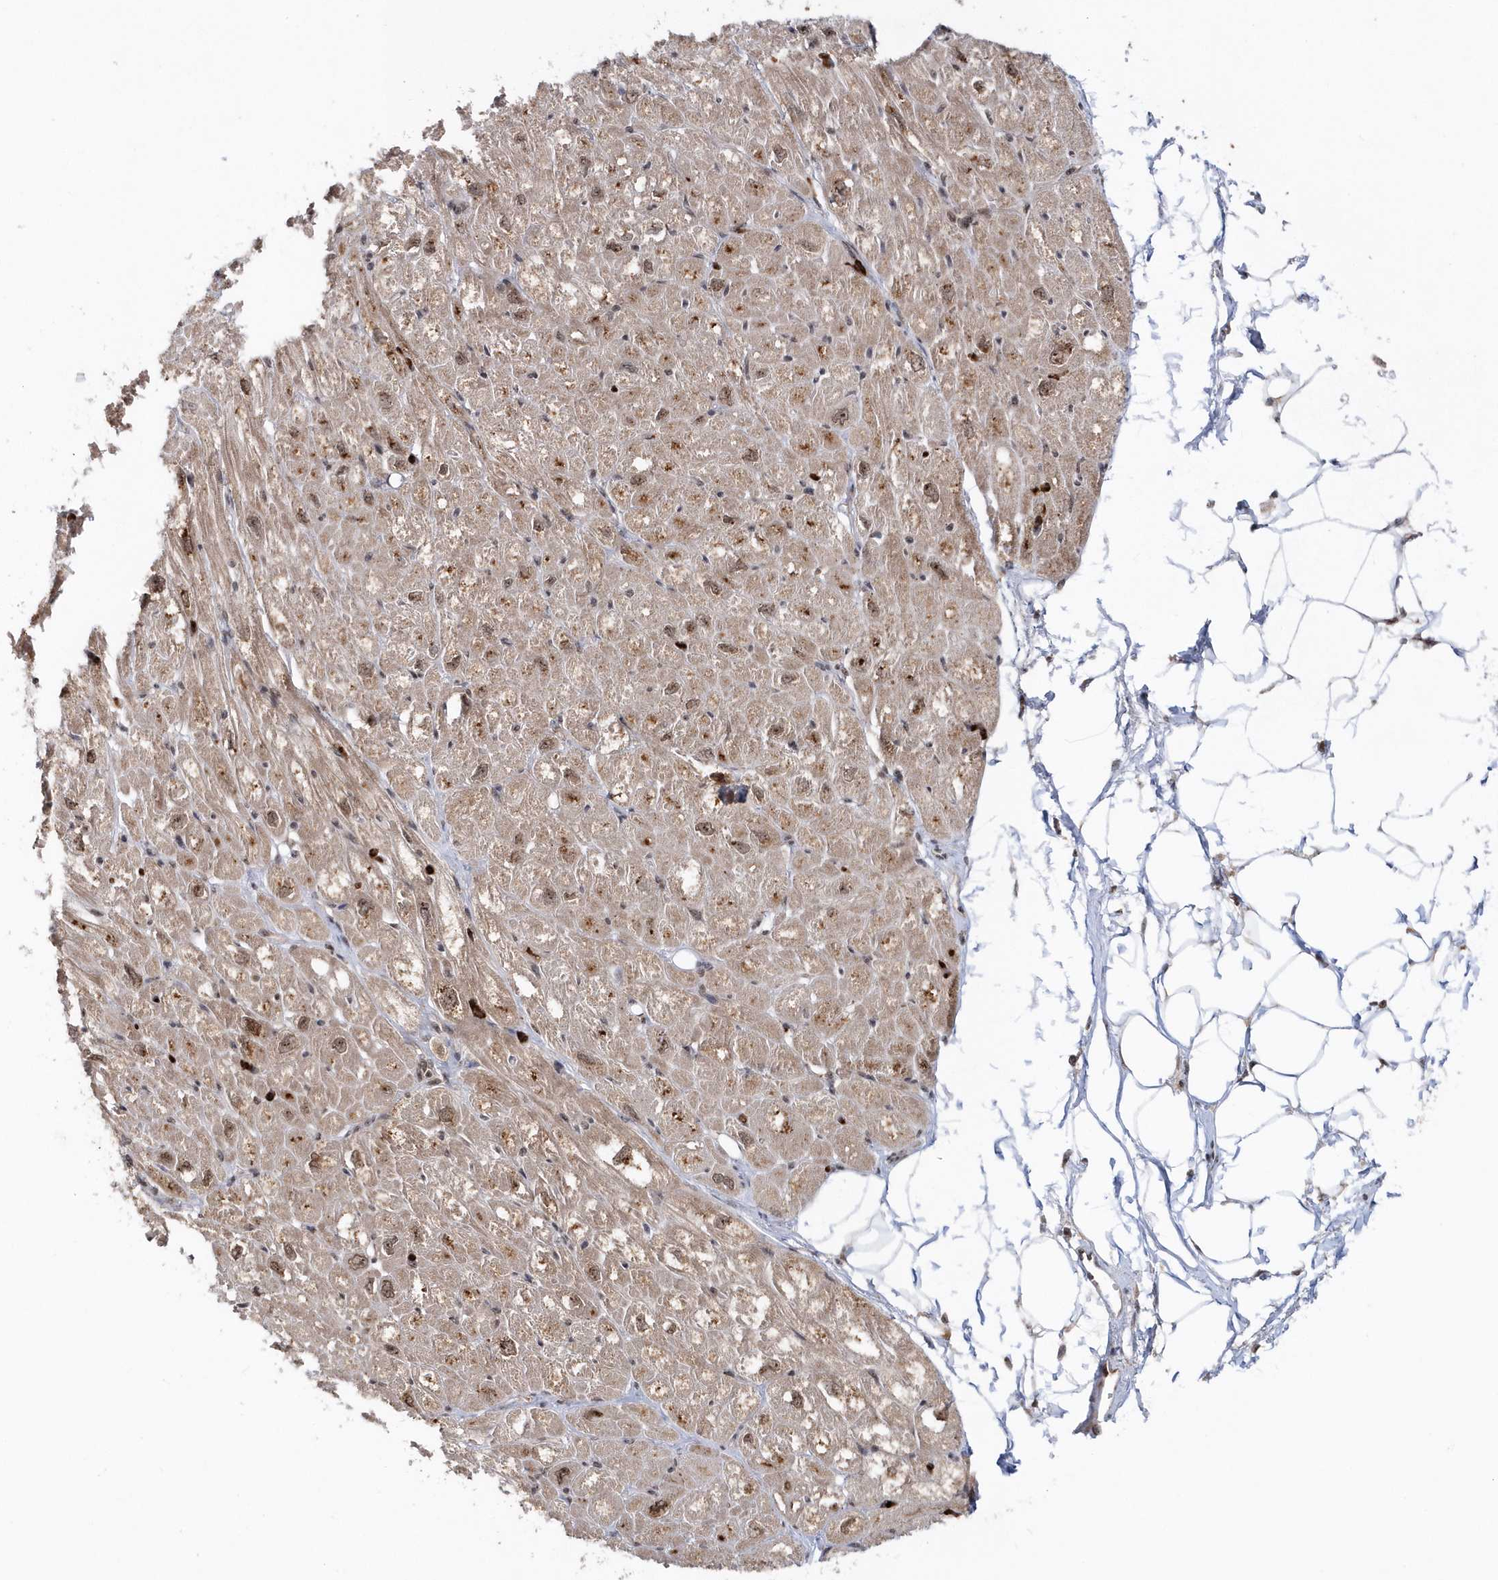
{"staining": {"intensity": "moderate", "quantity": "25%-75%", "location": "cytoplasmic/membranous,nuclear"}, "tissue": "heart muscle", "cell_type": "Cardiomyocytes", "image_type": "normal", "snomed": [{"axis": "morphology", "description": "Normal tissue, NOS"}, {"axis": "topography", "description": "Heart"}], "caption": "IHC of normal human heart muscle demonstrates medium levels of moderate cytoplasmic/membranous,nuclear staining in about 25%-75% of cardiomyocytes.", "gene": "SOWAHB", "patient": {"sex": "male", "age": 50}}